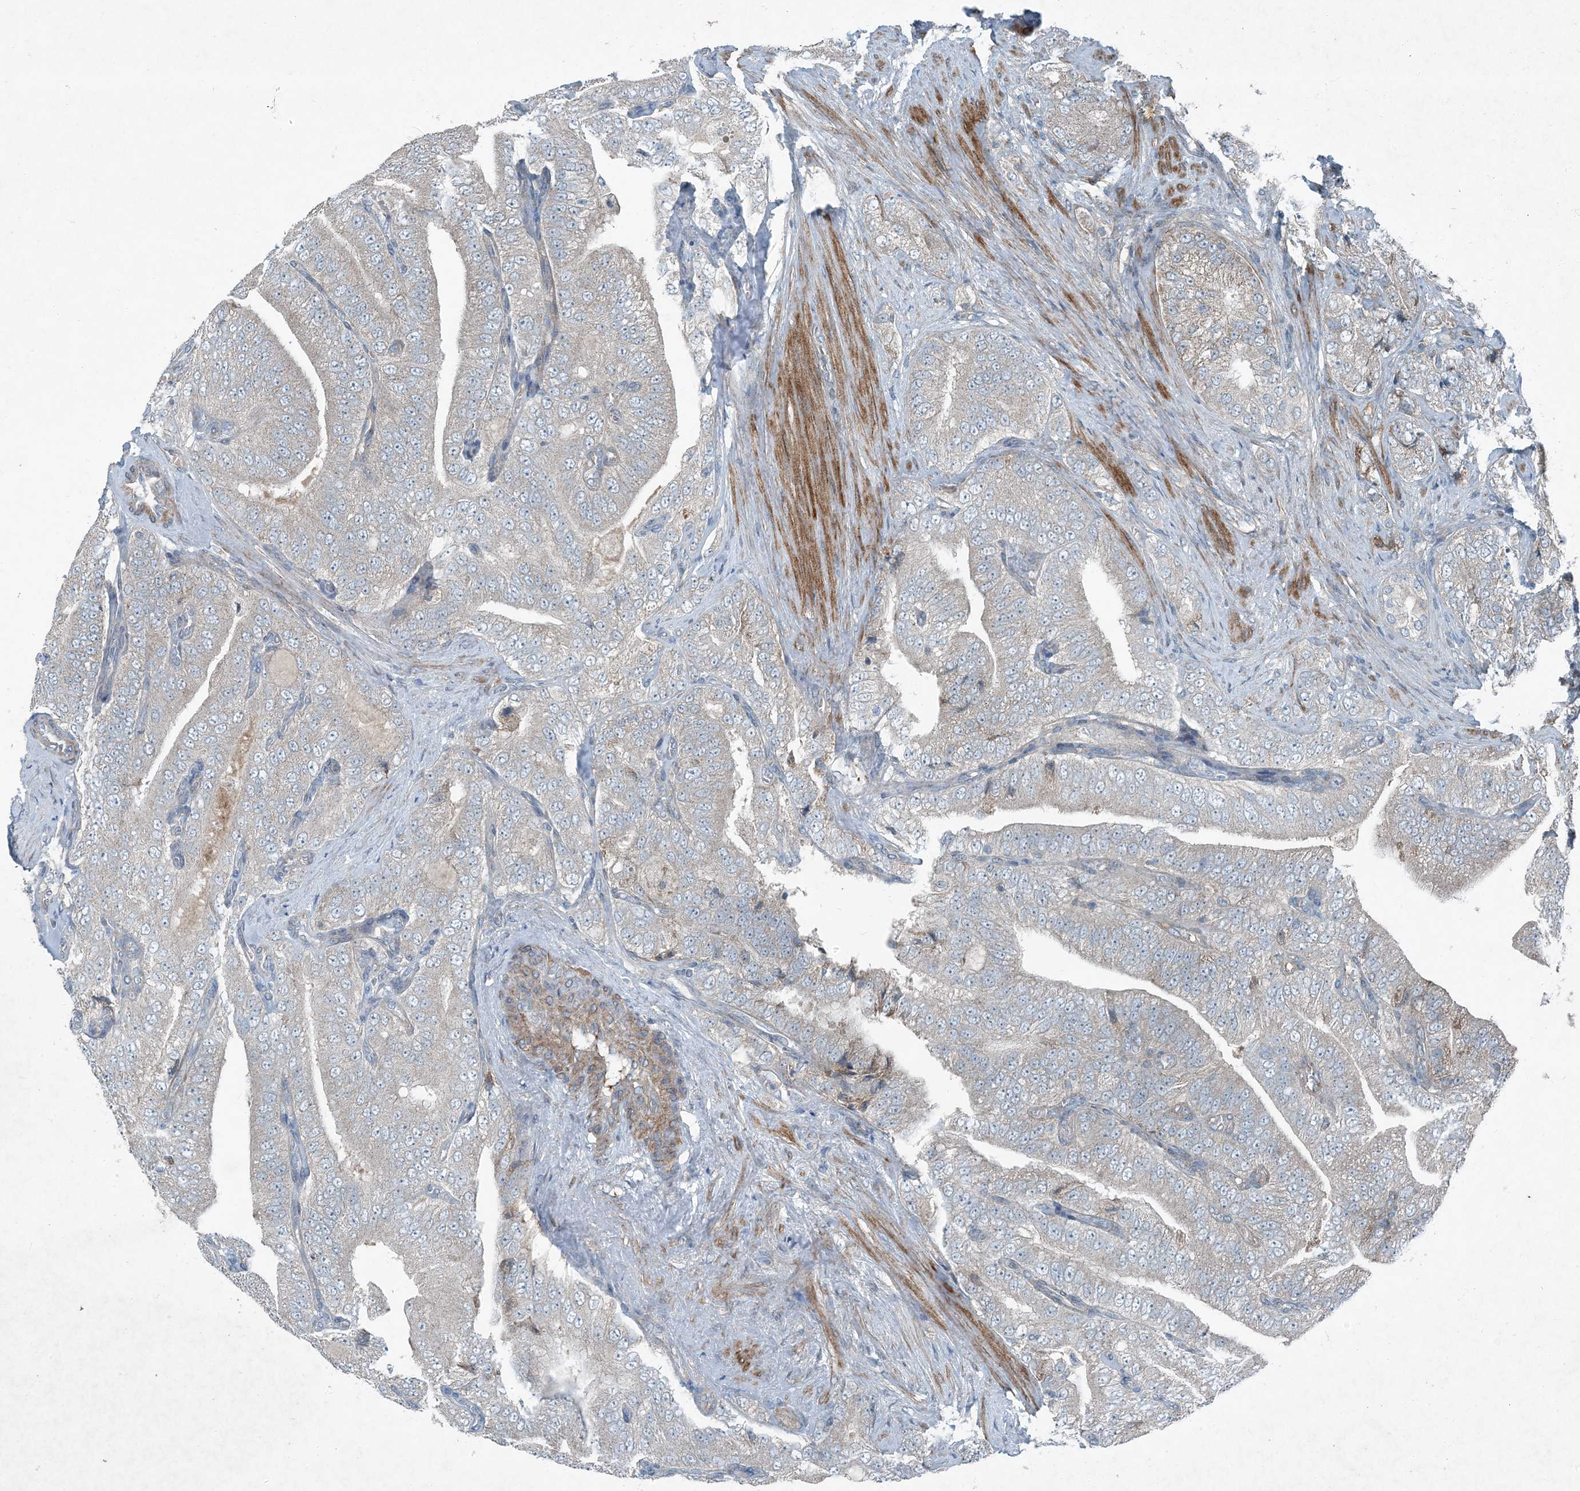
{"staining": {"intensity": "negative", "quantity": "none", "location": "none"}, "tissue": "prostate cancer", "cell_type": "Tumor cells", "image_type": "cancer", "snomed": [{"axis": "morphology", "description": "Adenocarcinoma, High grade"}, {"axis": "topography", "description": "Prostate"}], "caption": "A high-resolution micrograph shows immunohistochemistry (IHC) staining of prostate cancer, which reveals no significant staining in tumor cells.", "gene": "APOM", "patient": {"sex": "male", "age": 58}}